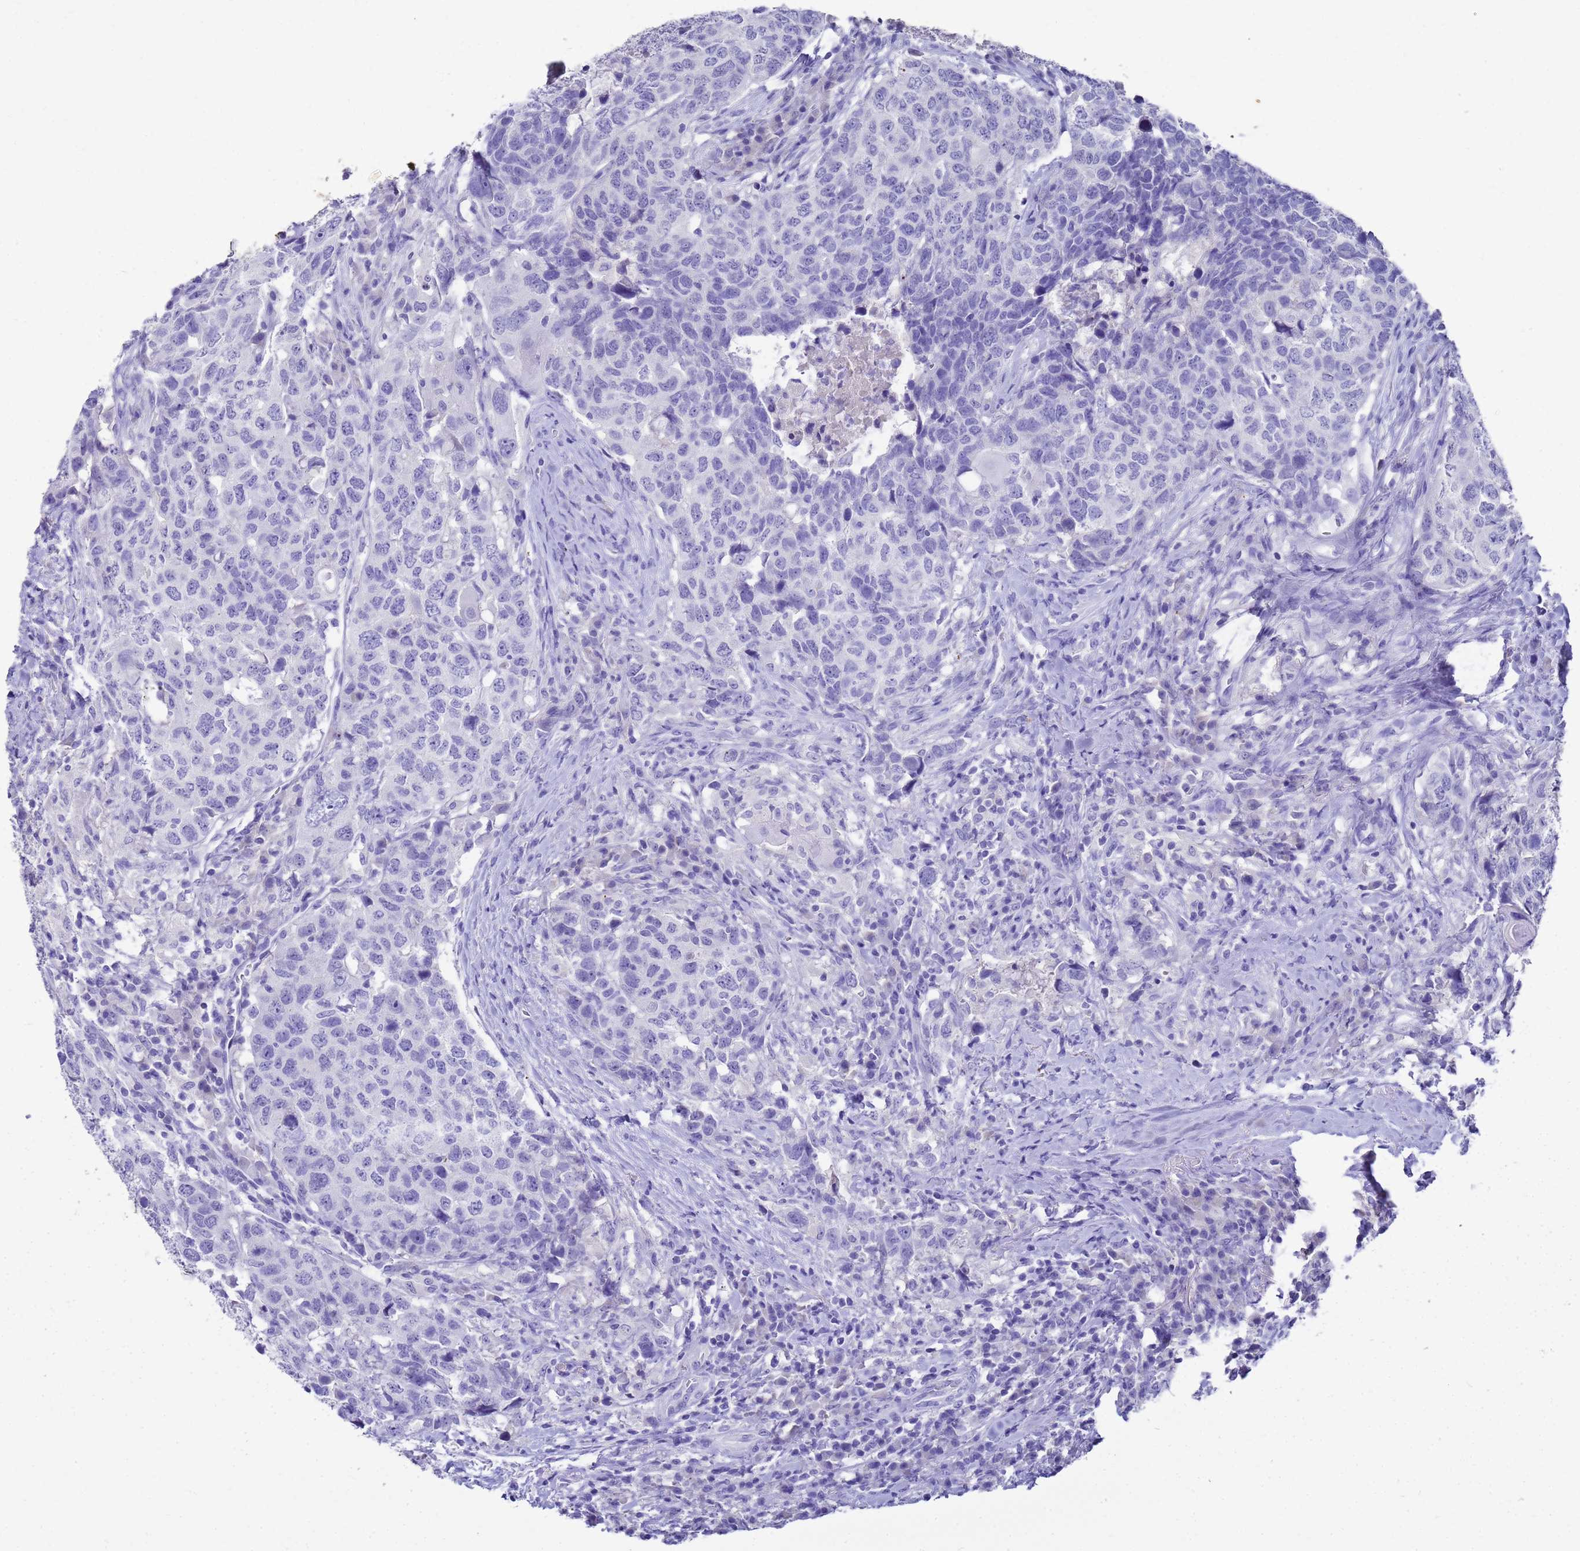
{"staining": {"intensity": "negative", "quantity": "none", "location": "none"}, "tissue": "head and neck cancer", "cell_type": "Tumor cells", "image_type": "cancer", "snomed": [{"axis": "morphology", "description": "Squamous cell carcinoma, NOS"}, {"axis": "topography", "description": "Head-Neck"}], "caption": "DAB (3,3'-diaminobenzidine) immunohistochemical staining of head and neck squamous cell carcinoma shows no significant positivity in tumor cells.", "gene": "MS4A13", "patient": {"sex": "male", "age": 66}}